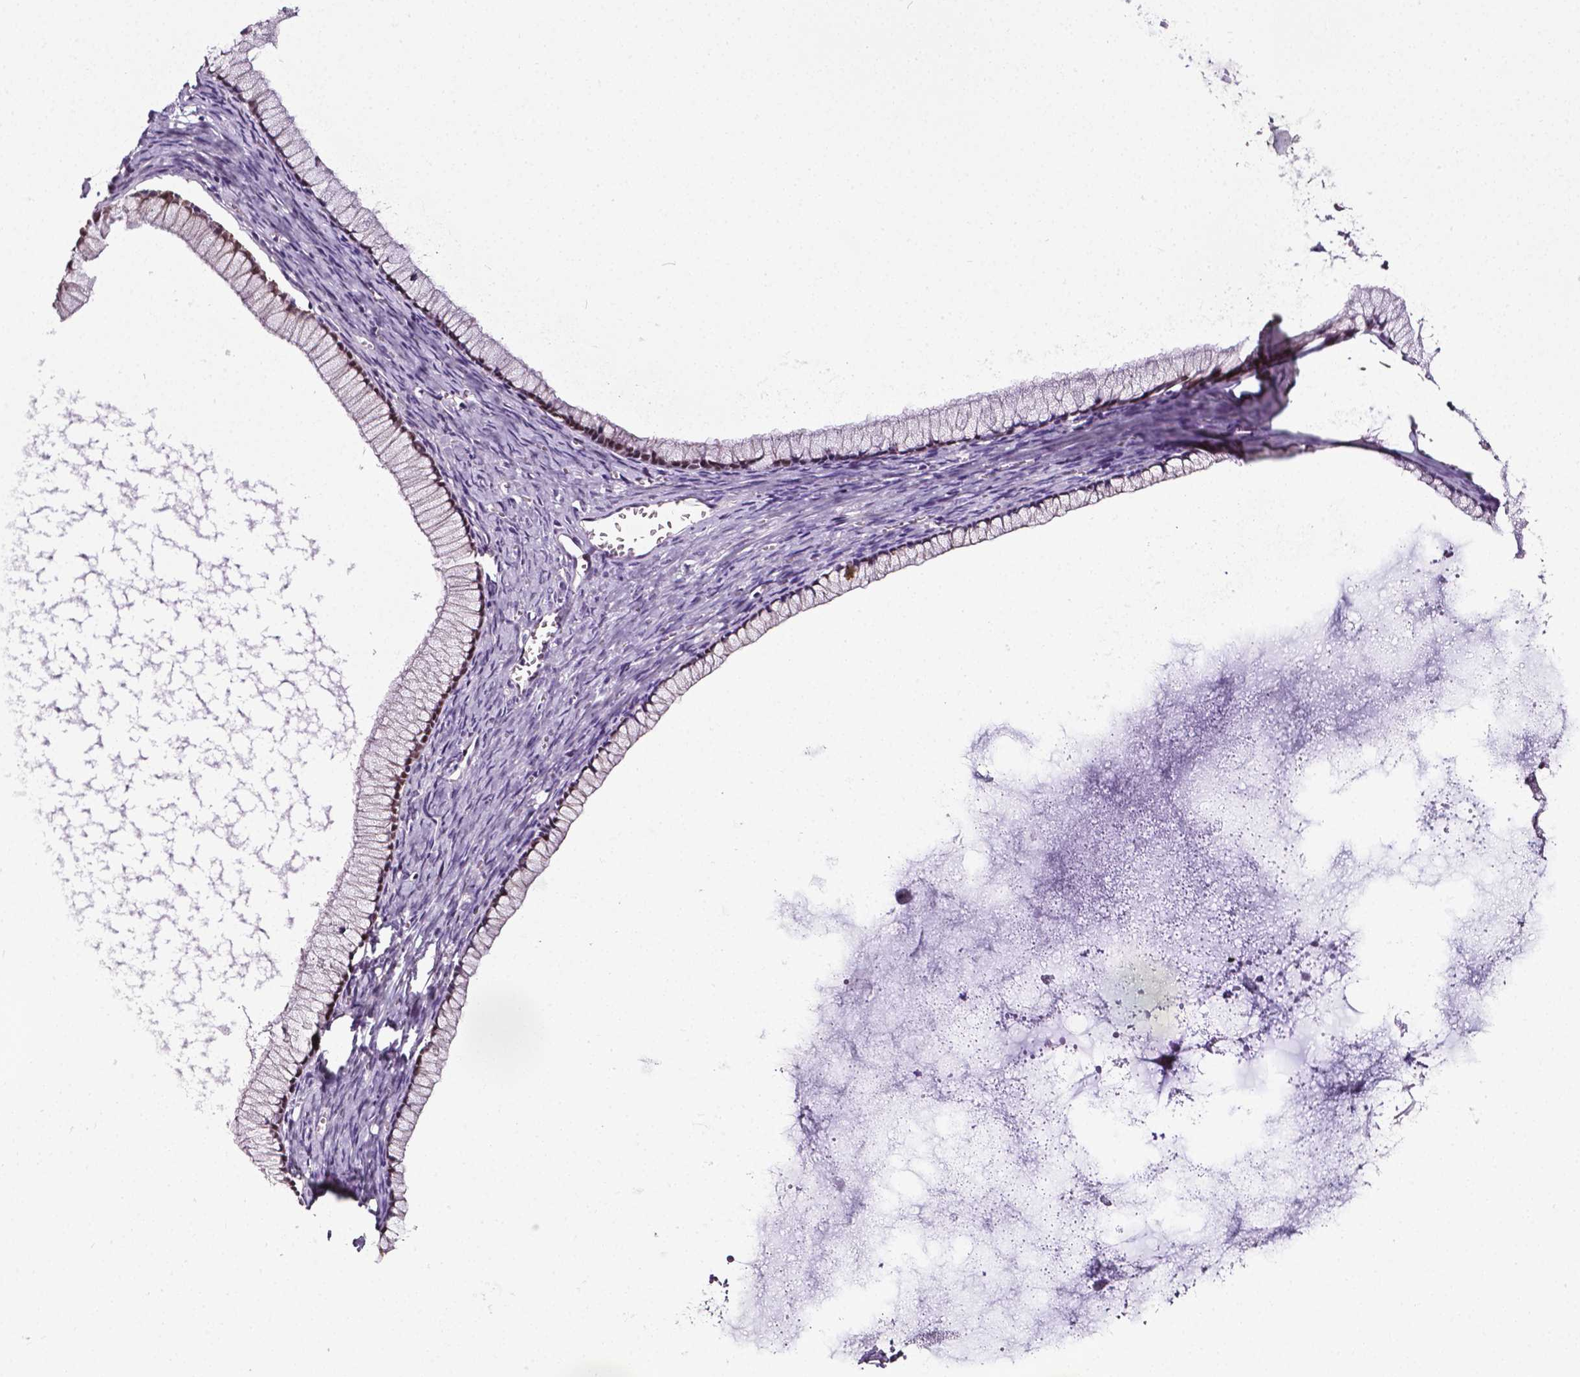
{"staining": {"intensity": "moderate", "quantity": ">75%", "location": "nuclear"}, "tissue": "ovarian cancer", "cell_type": "Tumor cells", "image_type": "cancer", "snomed": [{"axis": "morphology", "description": "Cystadenocarcinoma, mucinous, NOS"}, {"axis": "topography", "description": "Ovary"}], "caption": "There is medium levels of moderate nuclear staining in tumor cells of mucinous cystadenocarcinoma (ovarian), as demonstrated by immunohistochemical staining (brown color).", "gene": "PTGER3", "patient": {"sex": "female", "age": 41}}